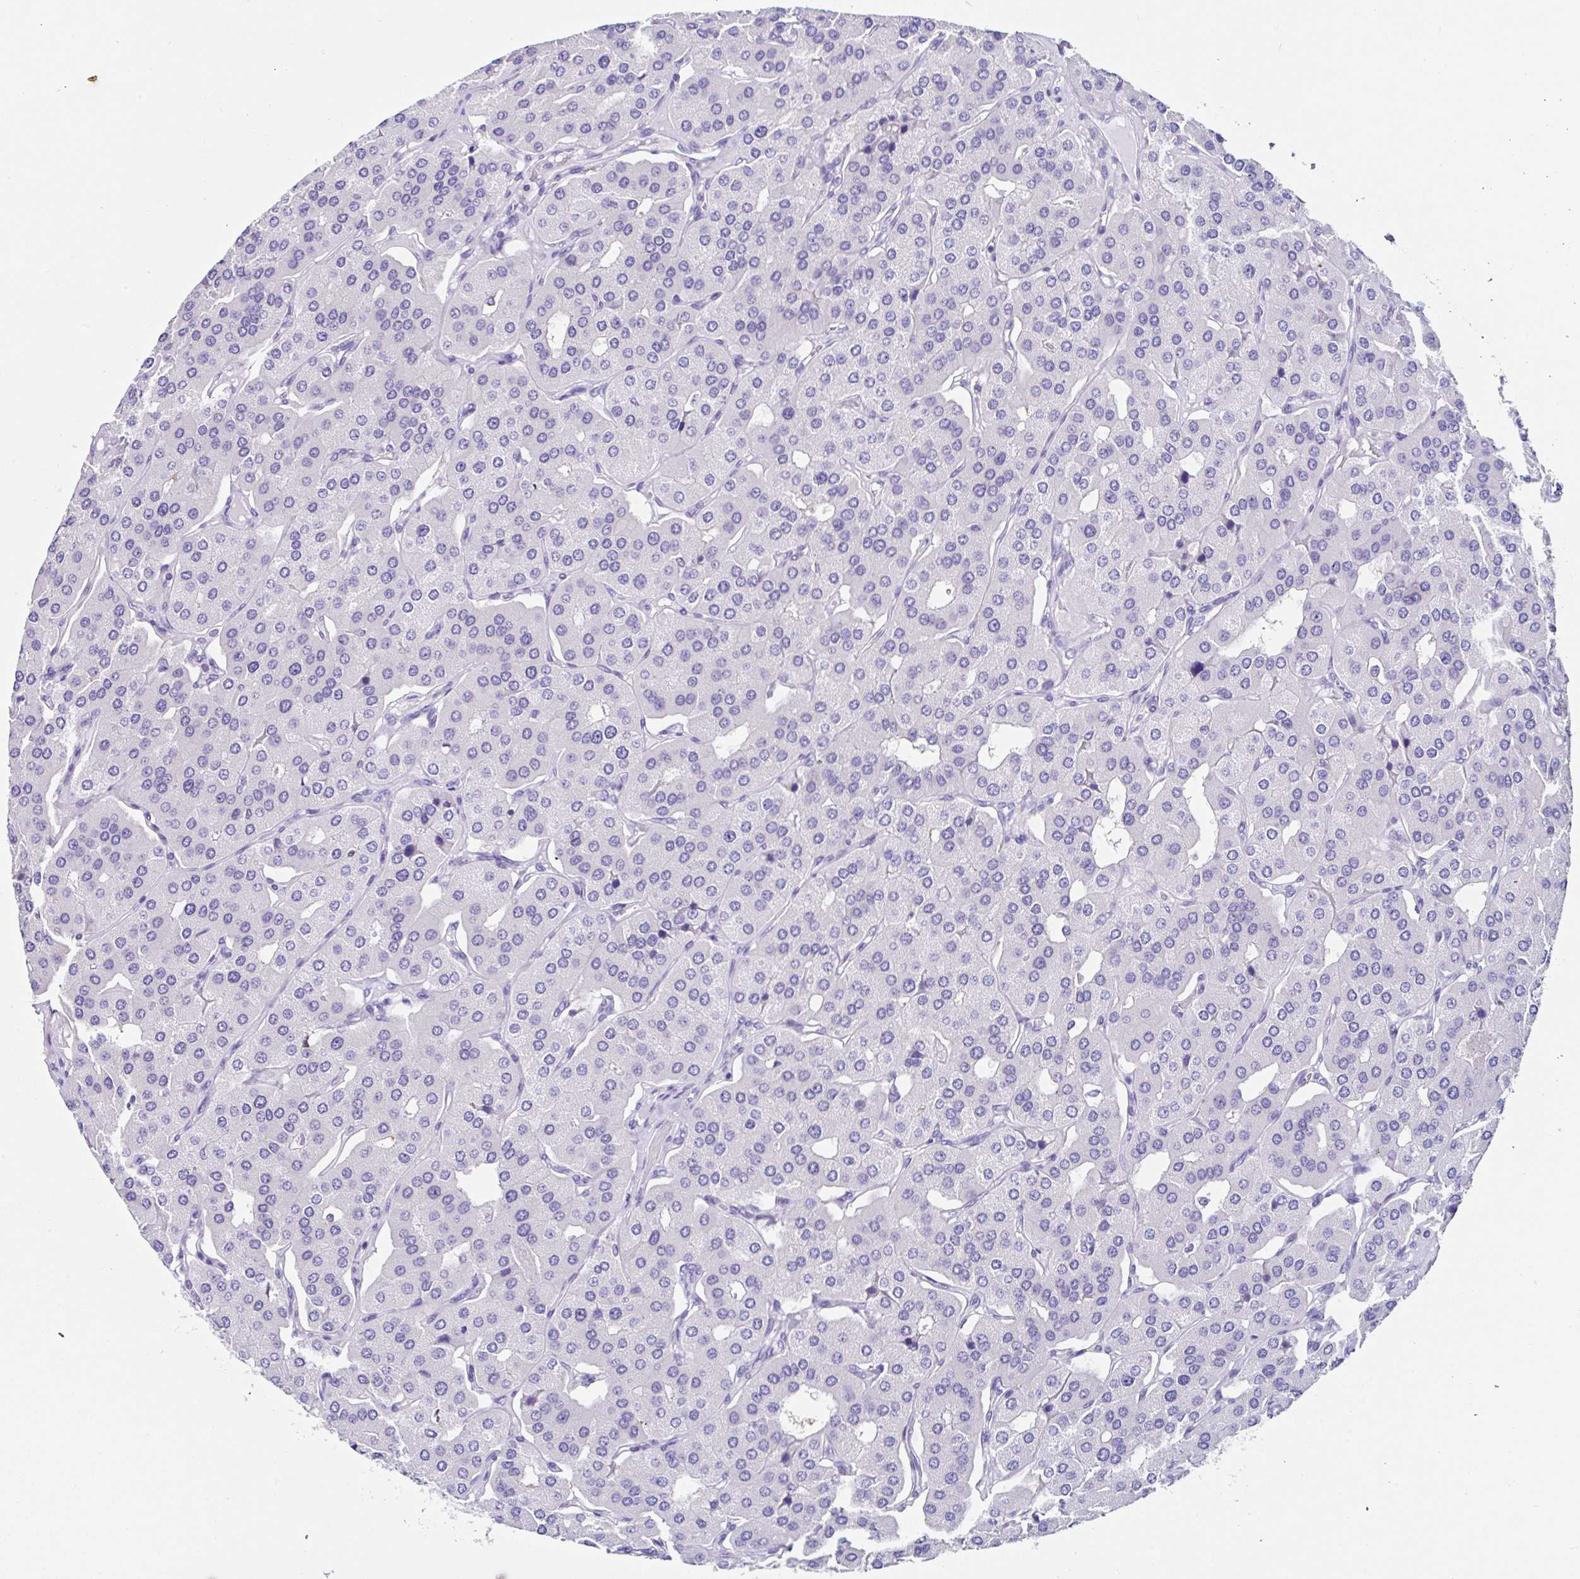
{"staining": {"intensity": "negative", "quantity": "none", "location": "none"}, "tissue": "parathyroid gland", "cell_type": "Glandular cells", "image_type": "normal", "snomed": [{"axis": "morphology", "description": "Normal tissue, NOS"}, {"axis": "morphology", "description": "Adenoma, NOS"}, {"axis": "topography", "description": "Parathyroid gland"}], "caption": "Immunohistochemistry (IHC) image of benign parathyroid gland stained for a protein (brown), which shows no staining in glandular cells.", "gene": "UGT3A1", "patient": {"sex": "female", "age": 86}}